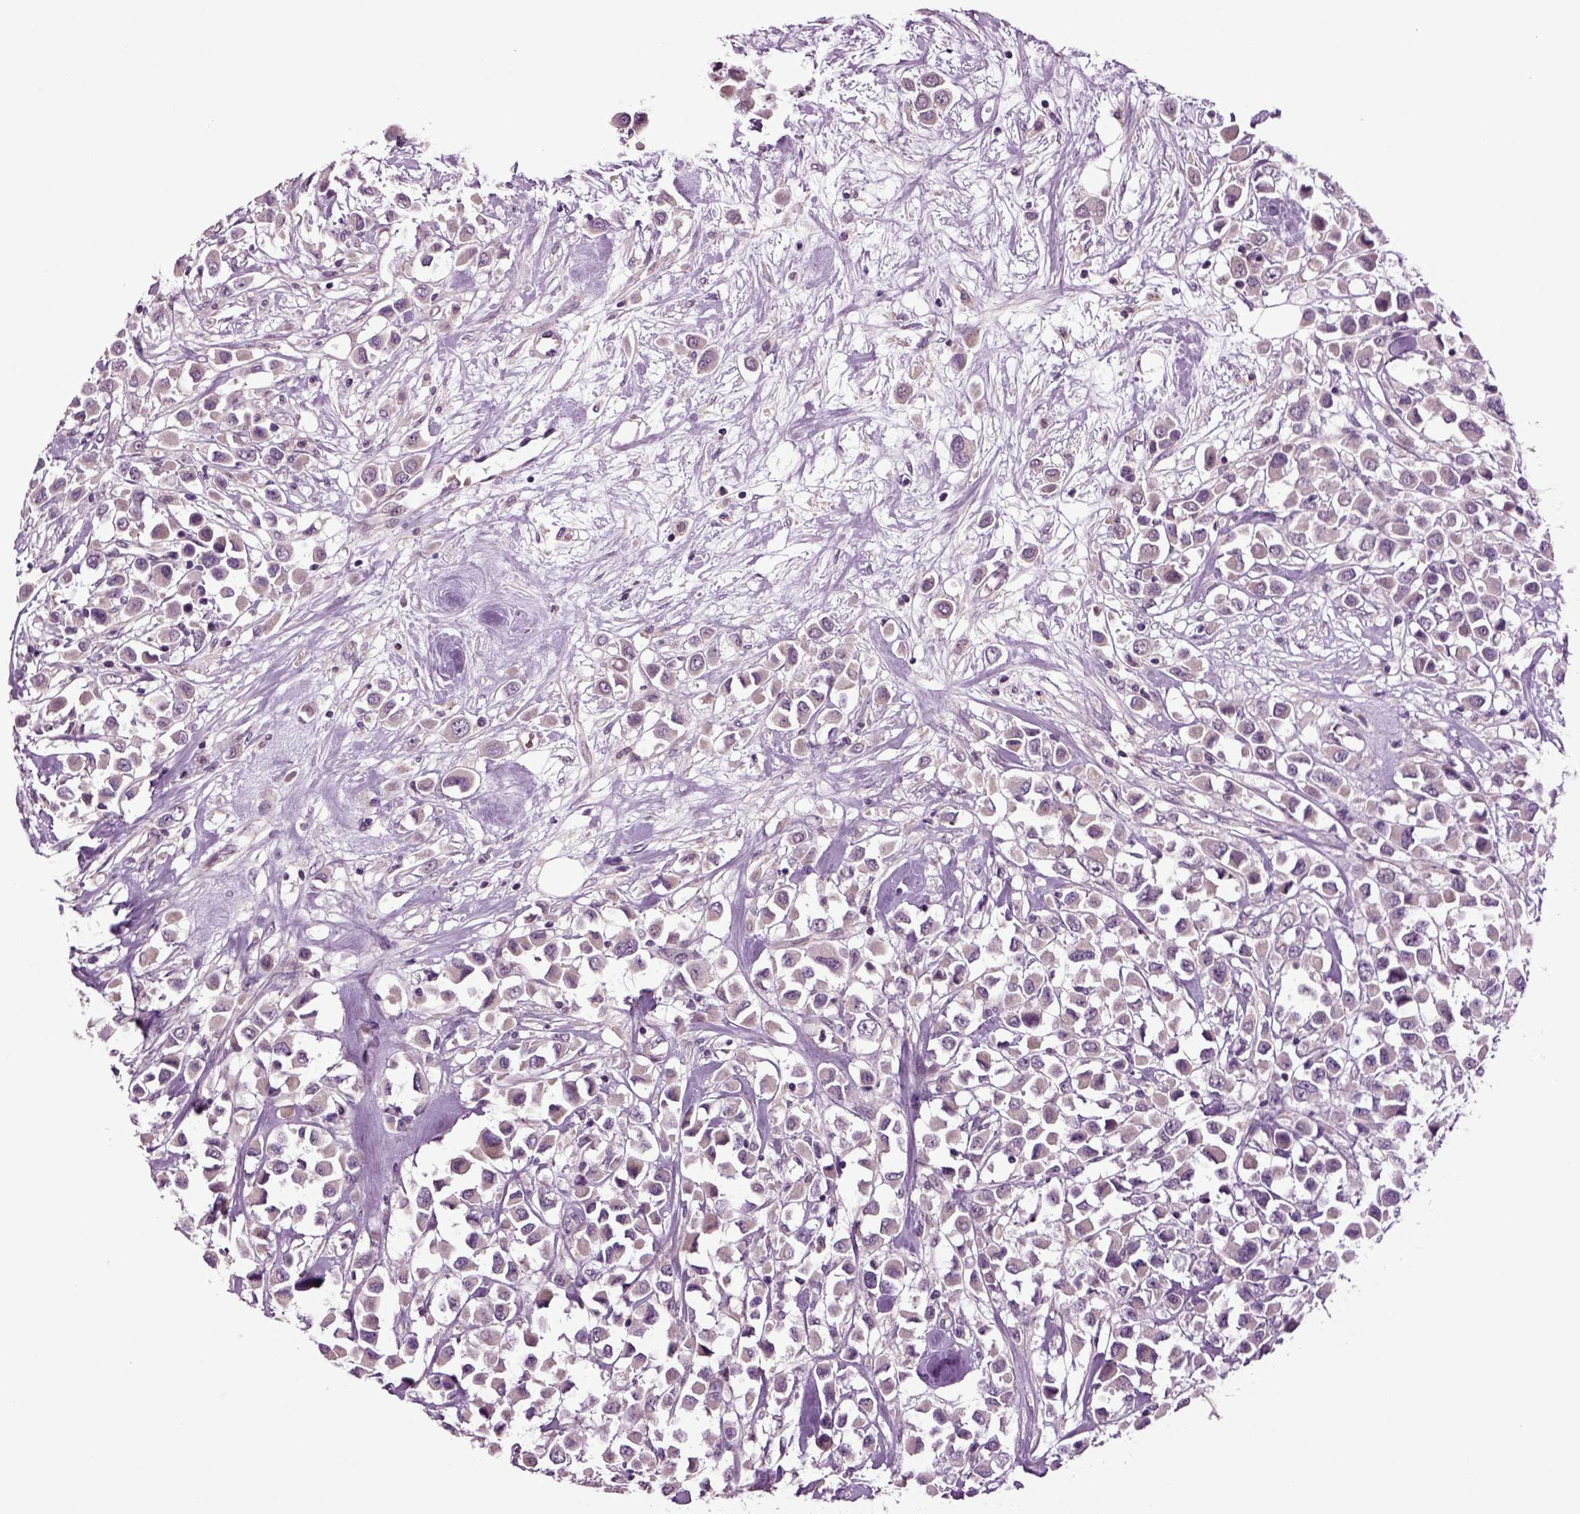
{"staining": {"intensity": "weak", "quantity": "25%-75%", "location": "cytoplasmic/membranous"}, "tissue": "breast cancer", "cell_type": "Tumor cells", "image_type": "cancer", "snomed": [{"axis": "morphology", "description": "Duct carcinoma"}, {"axis": "topography", "description": "Breast"}], "caption": "IHC of human breast cancer exhibits low levels of weak cytoplasmic/membranous staining in about 25%-75% of tumor cells. (Stains: DAB in brown, nuclei in blue, Microscopy: brightfield microscopy at high magnification).", "gene": "SLC17A6", "patient": {"sex": "female", "age": 61}}